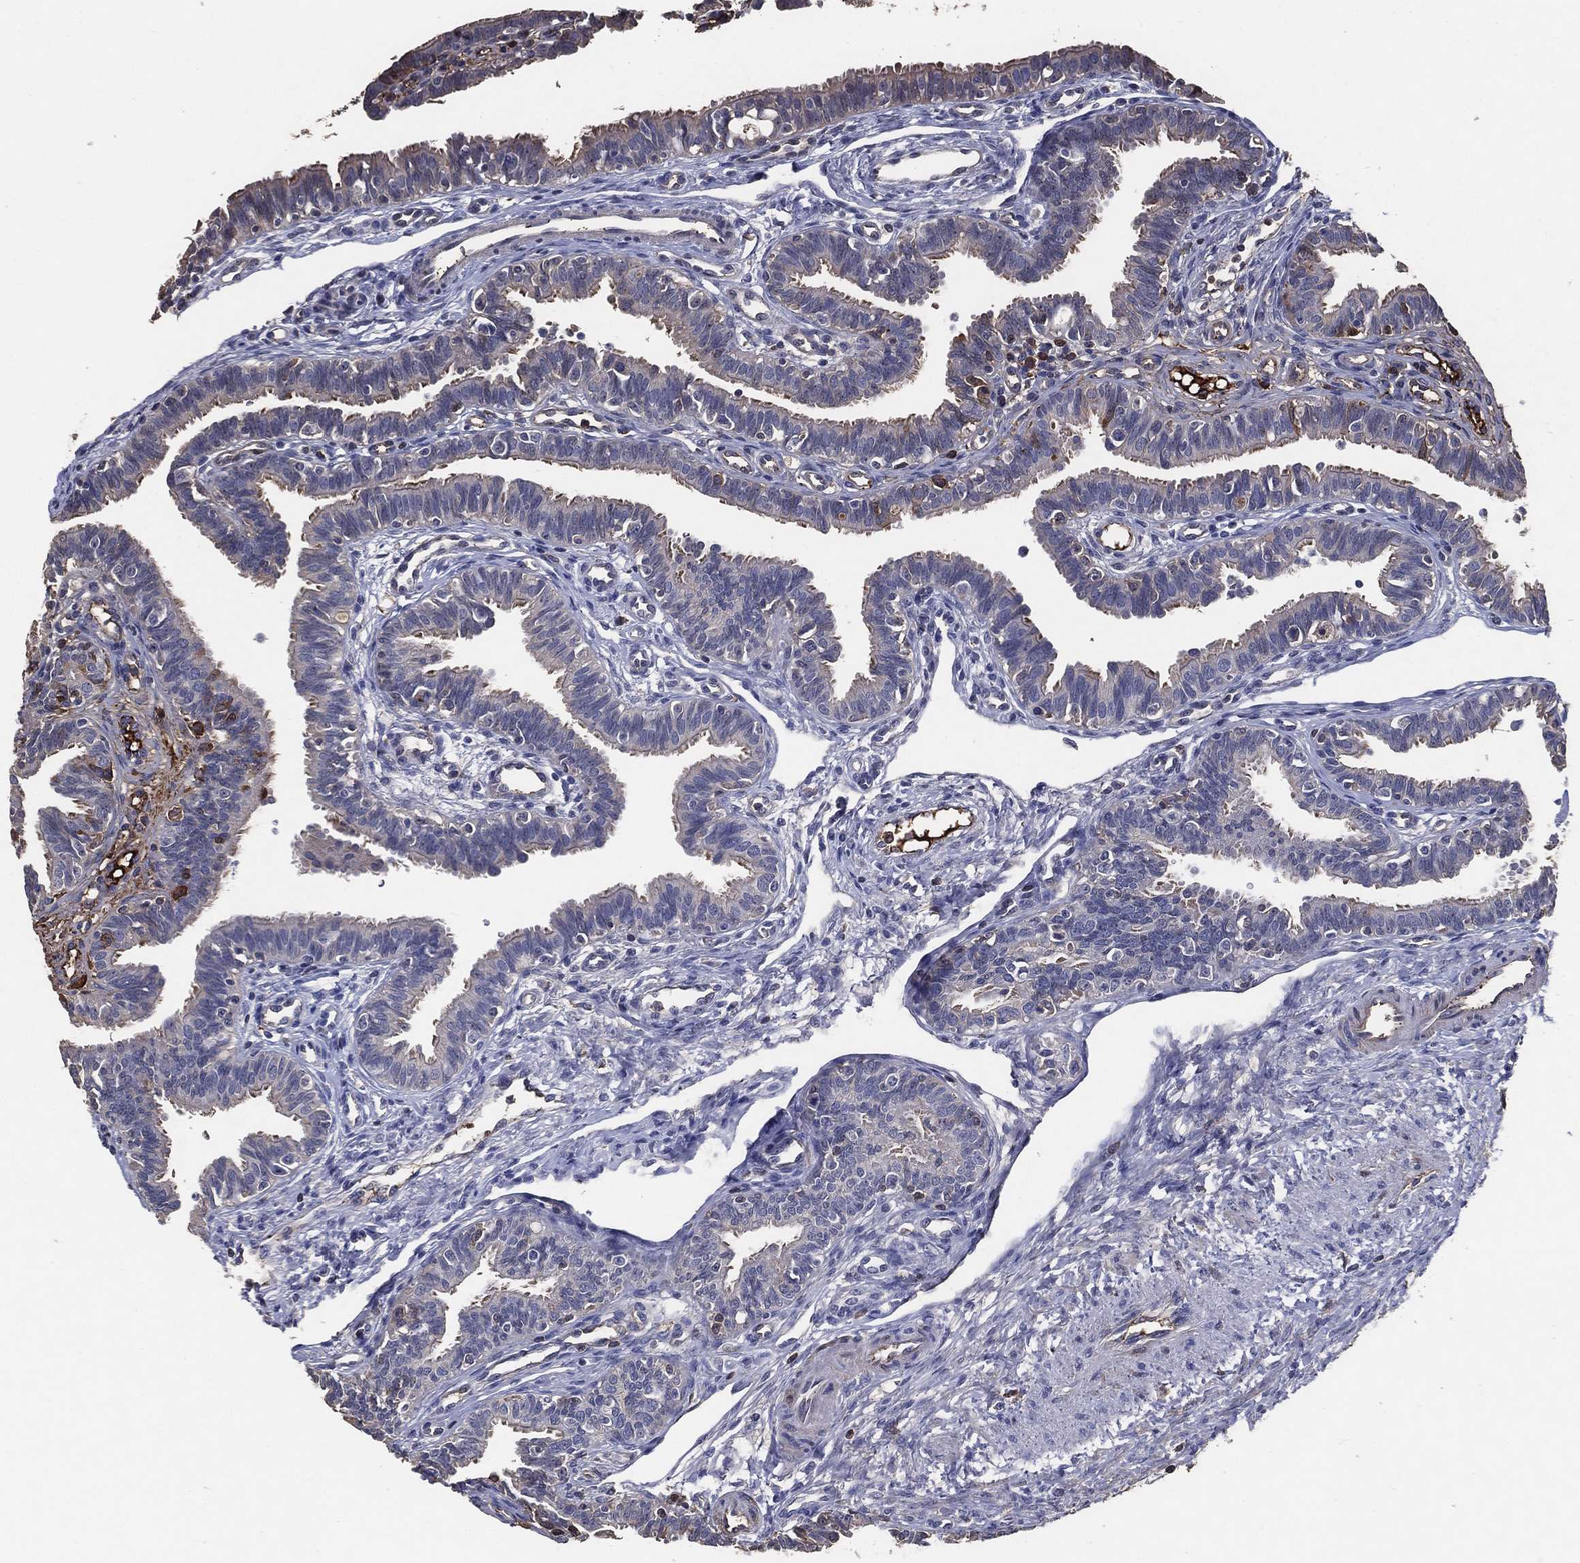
{"staining": {"intensity": "weak", "quantity": "<25%", "location": "cytoplasmic/membranous"}, "tissue": "fallopian tube", "cell_type": "Glandular cells", "image_type": "normal", "snomed": [{"axis": "morphology", "description": "Normal tissue, NOS"}, {"axis": "topography", "description": "Fallopian tube"}], "caption": "An IHC image of benign fallopian tube is shown. There is no staining in glandular cells of fallopian tube.", "gene": "EFNA1", "patient": {"sex": "female", "age": 36}}